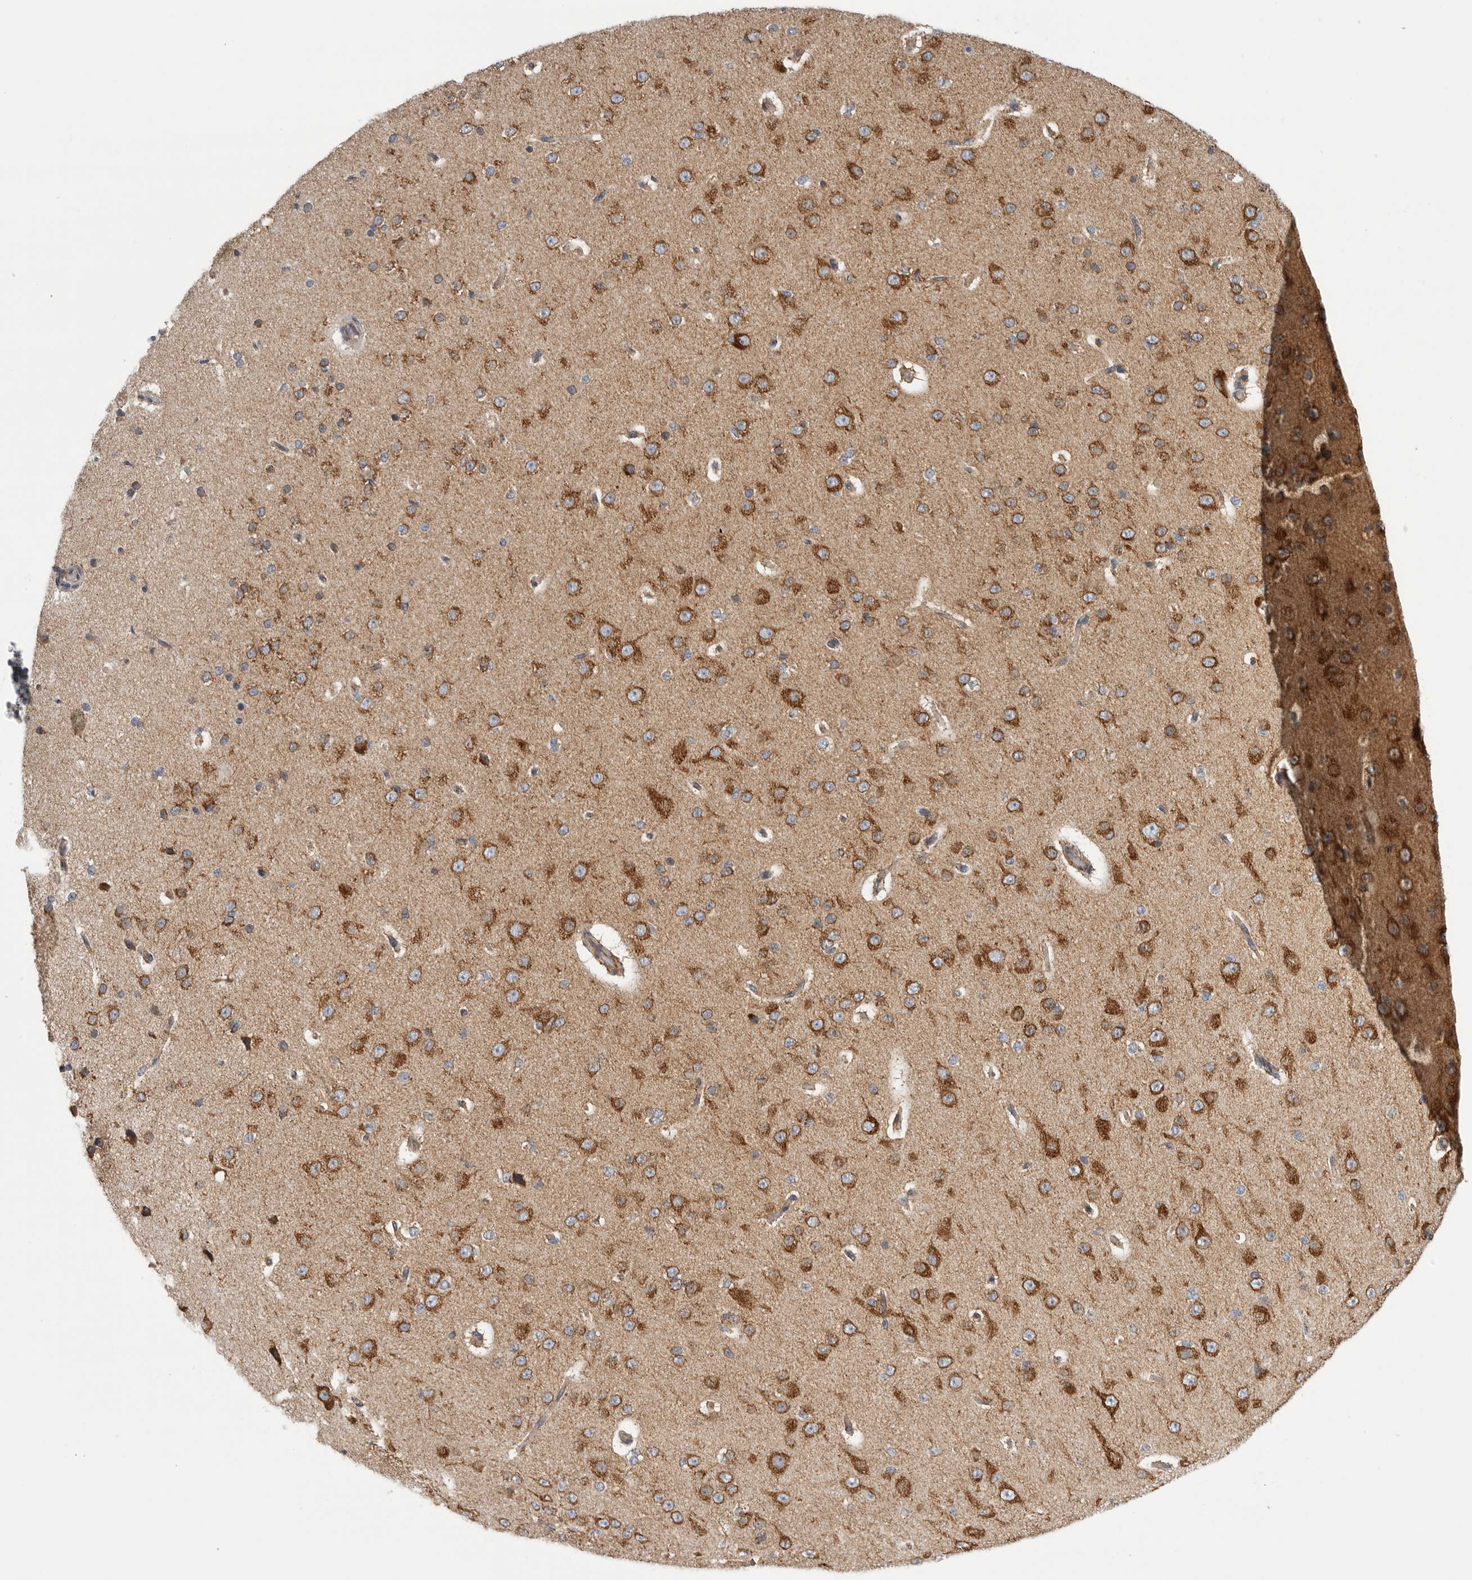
{"staining": {"intensity": "weak", "quantity": ">75%", "location": "cytoplasmic/membranous"}, "tissue": "cerebral cortex", "cell_type": "Endothelial cells", "image_type": "normal", "snomed": [{"axis": "morphology", "description": "Normal tissue, NOS"}, {"axis": "morphology", "description": "Developmental malformation"}, {"axis": "topography", "description": "Cerebral cortex"}], "caption": "Immunohistochemistry (DAB (3,3'-diaminobenzidine)) staining of normal human cerebral cortex exhibits weak cytoplasmic/membranous protein staining in approximately >75% of endothelial cells. (DAB (3,3'-diaminobenzidine) IHC, brown staining for protein, blue staining for nuclei).", "gene": "FKBP8", "patient": {"sex": "female", "age": 30}}